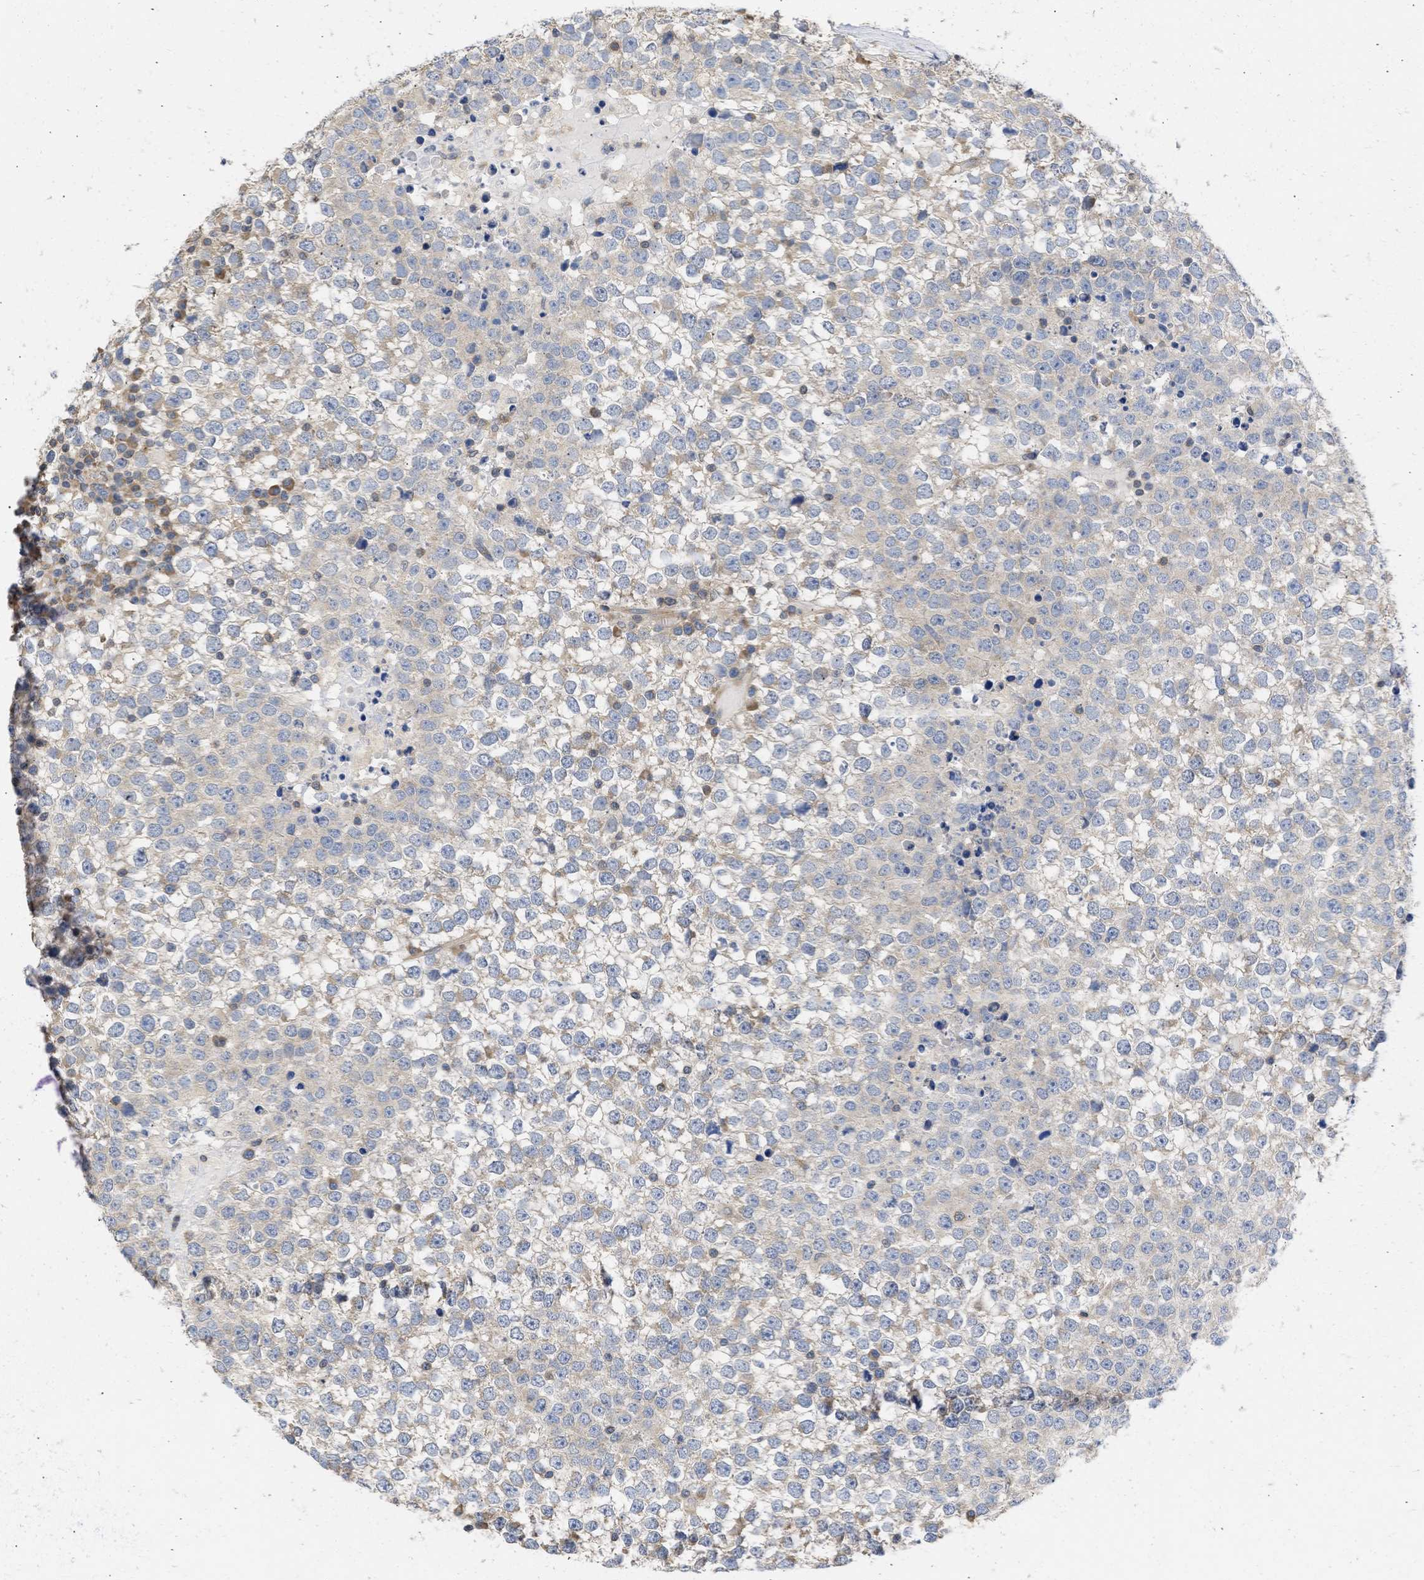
{"staining": {"intensity": "weak", "quantity": "<25%", "location": "cytoplasmic/membranous"}, "tissue": "testis cancer", "cell_type": "Tumor cells", "image_type": "cancer", "snomed": [{"axis": "morphology", "description": "Seminoma, NOS"}, {"axis": "topography", "description": "Testis"}], "caption": "DAB (3,3'-diaminobenzidine) immunohistochemical staining of human testis cancer exhibits no significant staining in tumor cells.", "gene": "MAP2K3", "patient": {"sex": "male", "age": 65}}